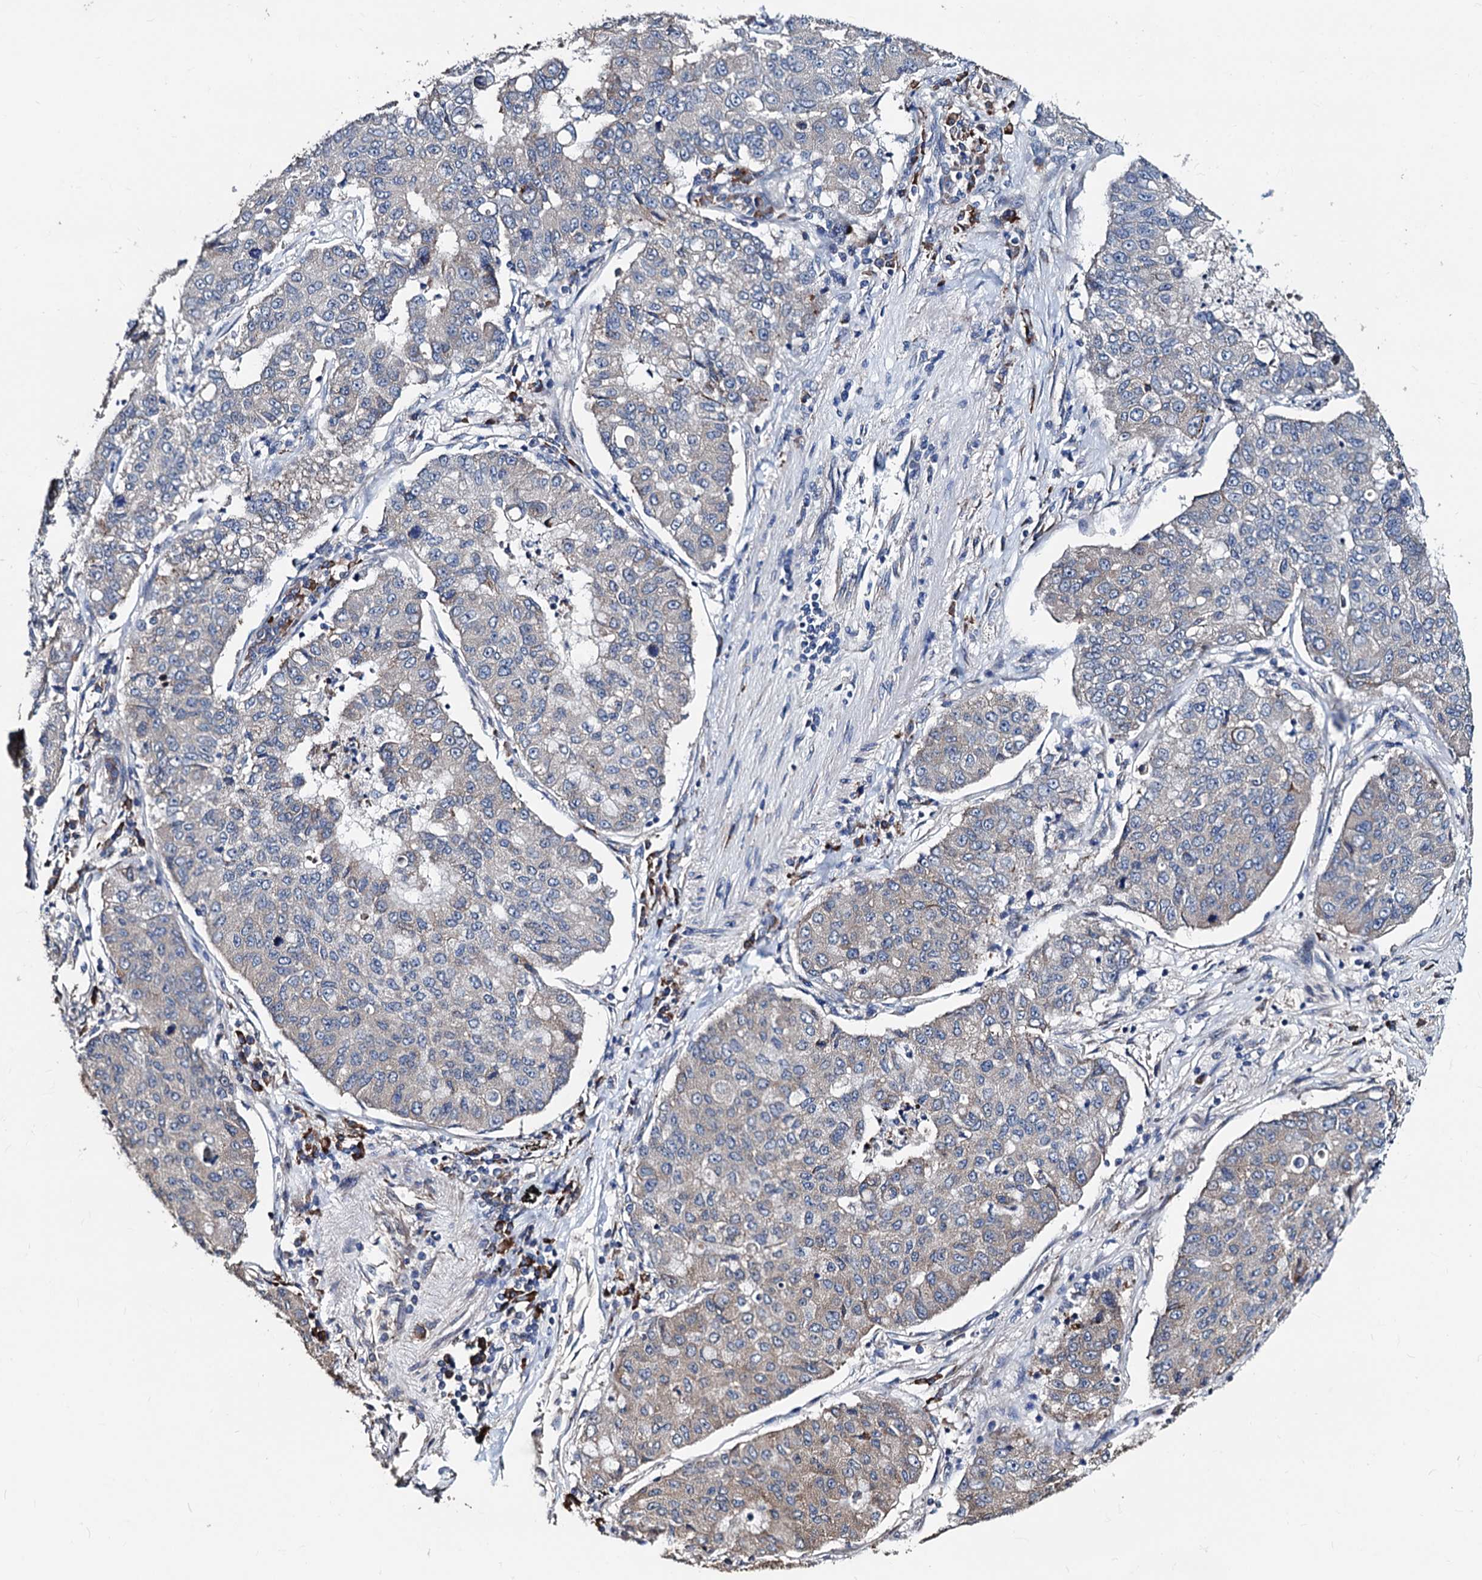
{"staining": {"intensity": "weak", "quantity": "<25%", "location": "cytoplasmic/membranous"}, "tissue": "lung cancer", "cell_type": "Tumor cells", "image_type": "cancer", "snomed": [{"axis": "morphology", "description": "Squamous cell carcinoma, NOS"}, {"axis": "topography", "description": "Lung"}], "caption": "The image demonstrates no staining of tumor cells in lung cancer.", "gene": "AKAP11", "patient": {"sex": "male", "age": 74}}